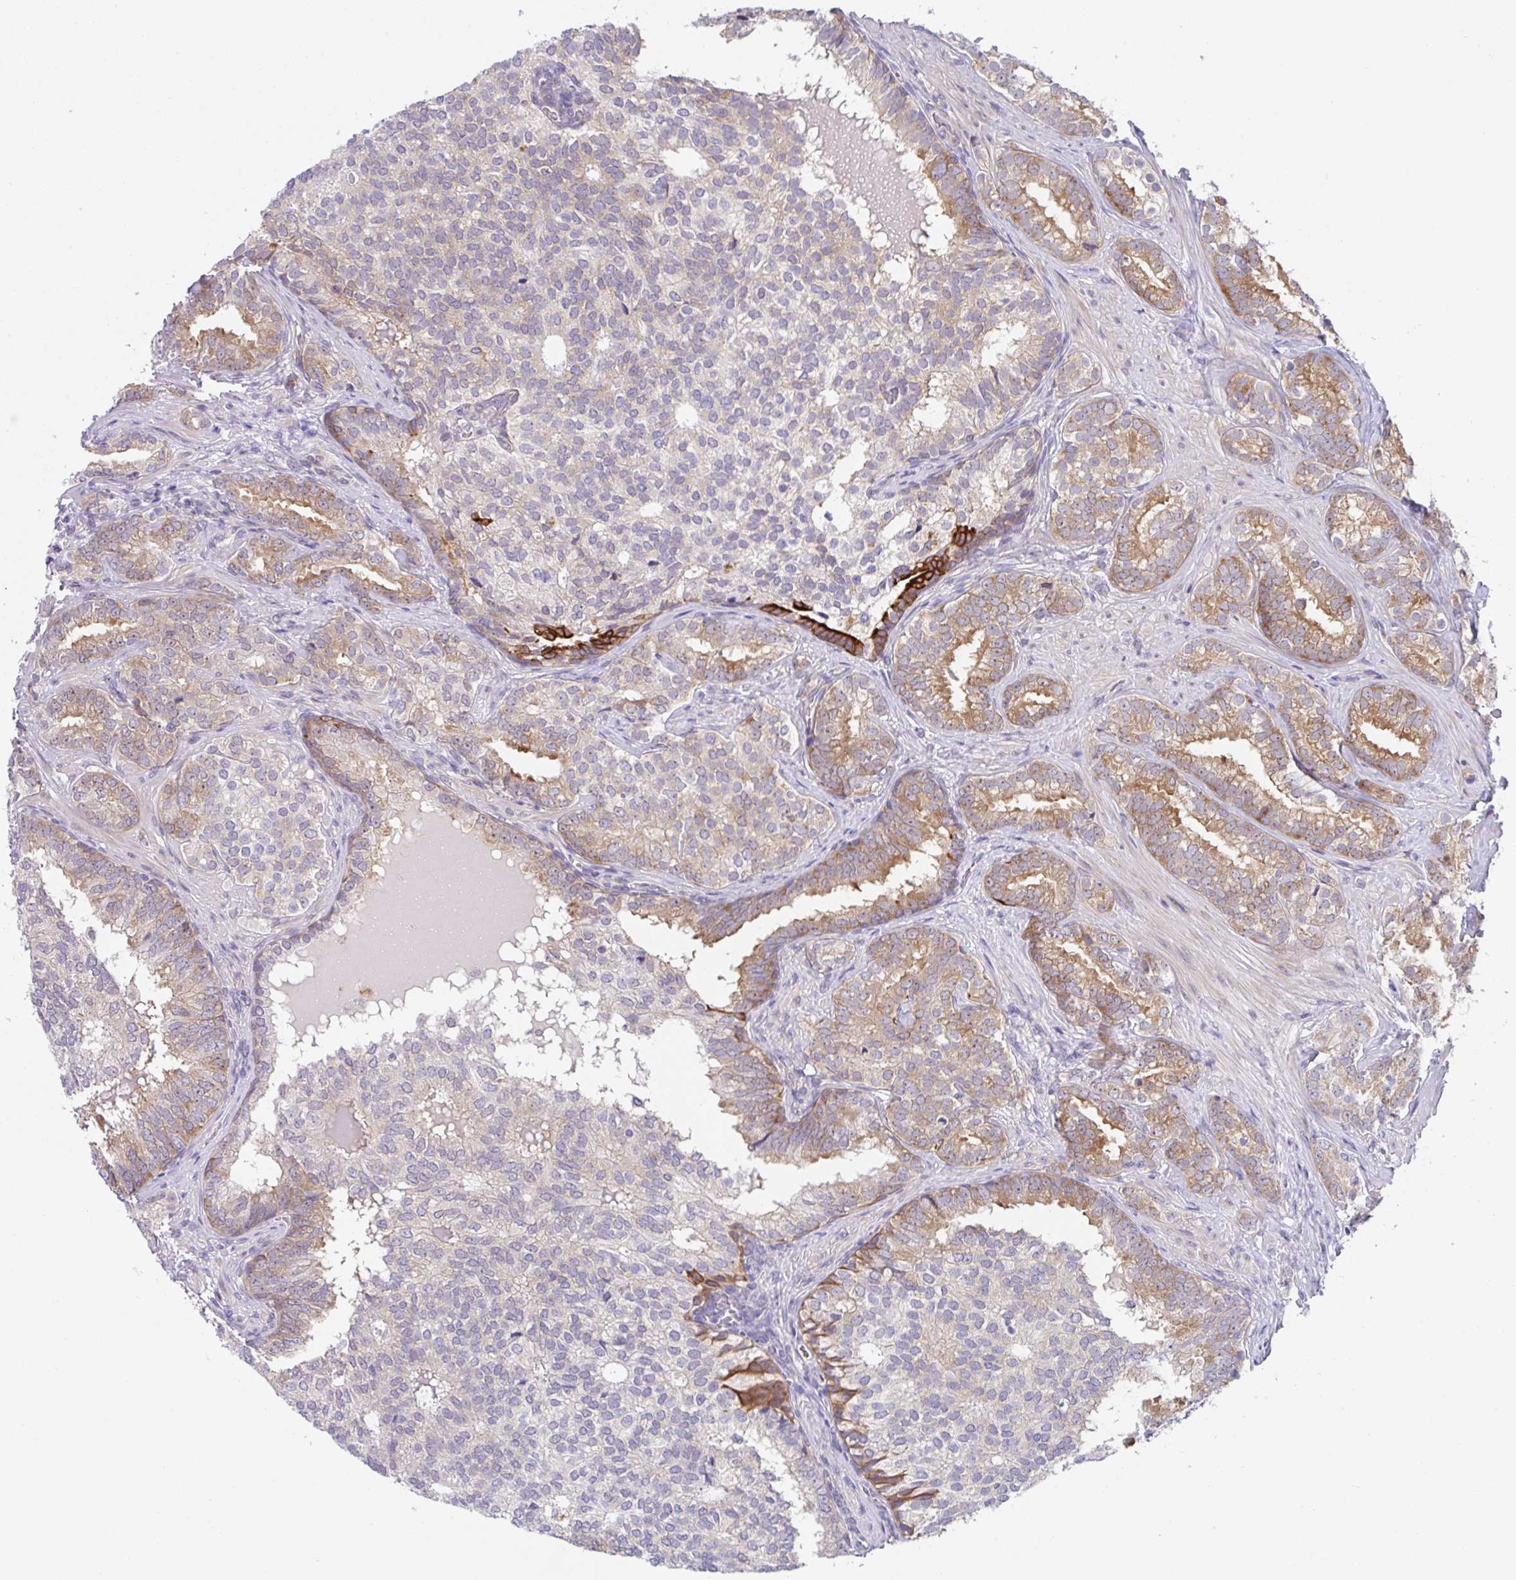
{"staining": {"intensity": "moderate", "quantity": "<25%", "location": "cytoplasmic/membranous"}, "tissue": "prostate cancer", "cell_type": "Tumor cells", "image_type": "cancer", "snomed": [{"axis": "morphology", "description": "Adenocarcinoma, High grade"}, {"axis": "topography", "description": "Prostate"}], "caption": "DAB immunohistochemical staining of human prostate cancer displays moderate cytoplasmic/membranous protein staining in about <25% of tumor cells. (DAB (3,3'-diaminobenzidine) = brown stain, brightfield microscopy at high magnification).", "gene": "TRAF4", "patient": {"sex": "male", "age": 72}}